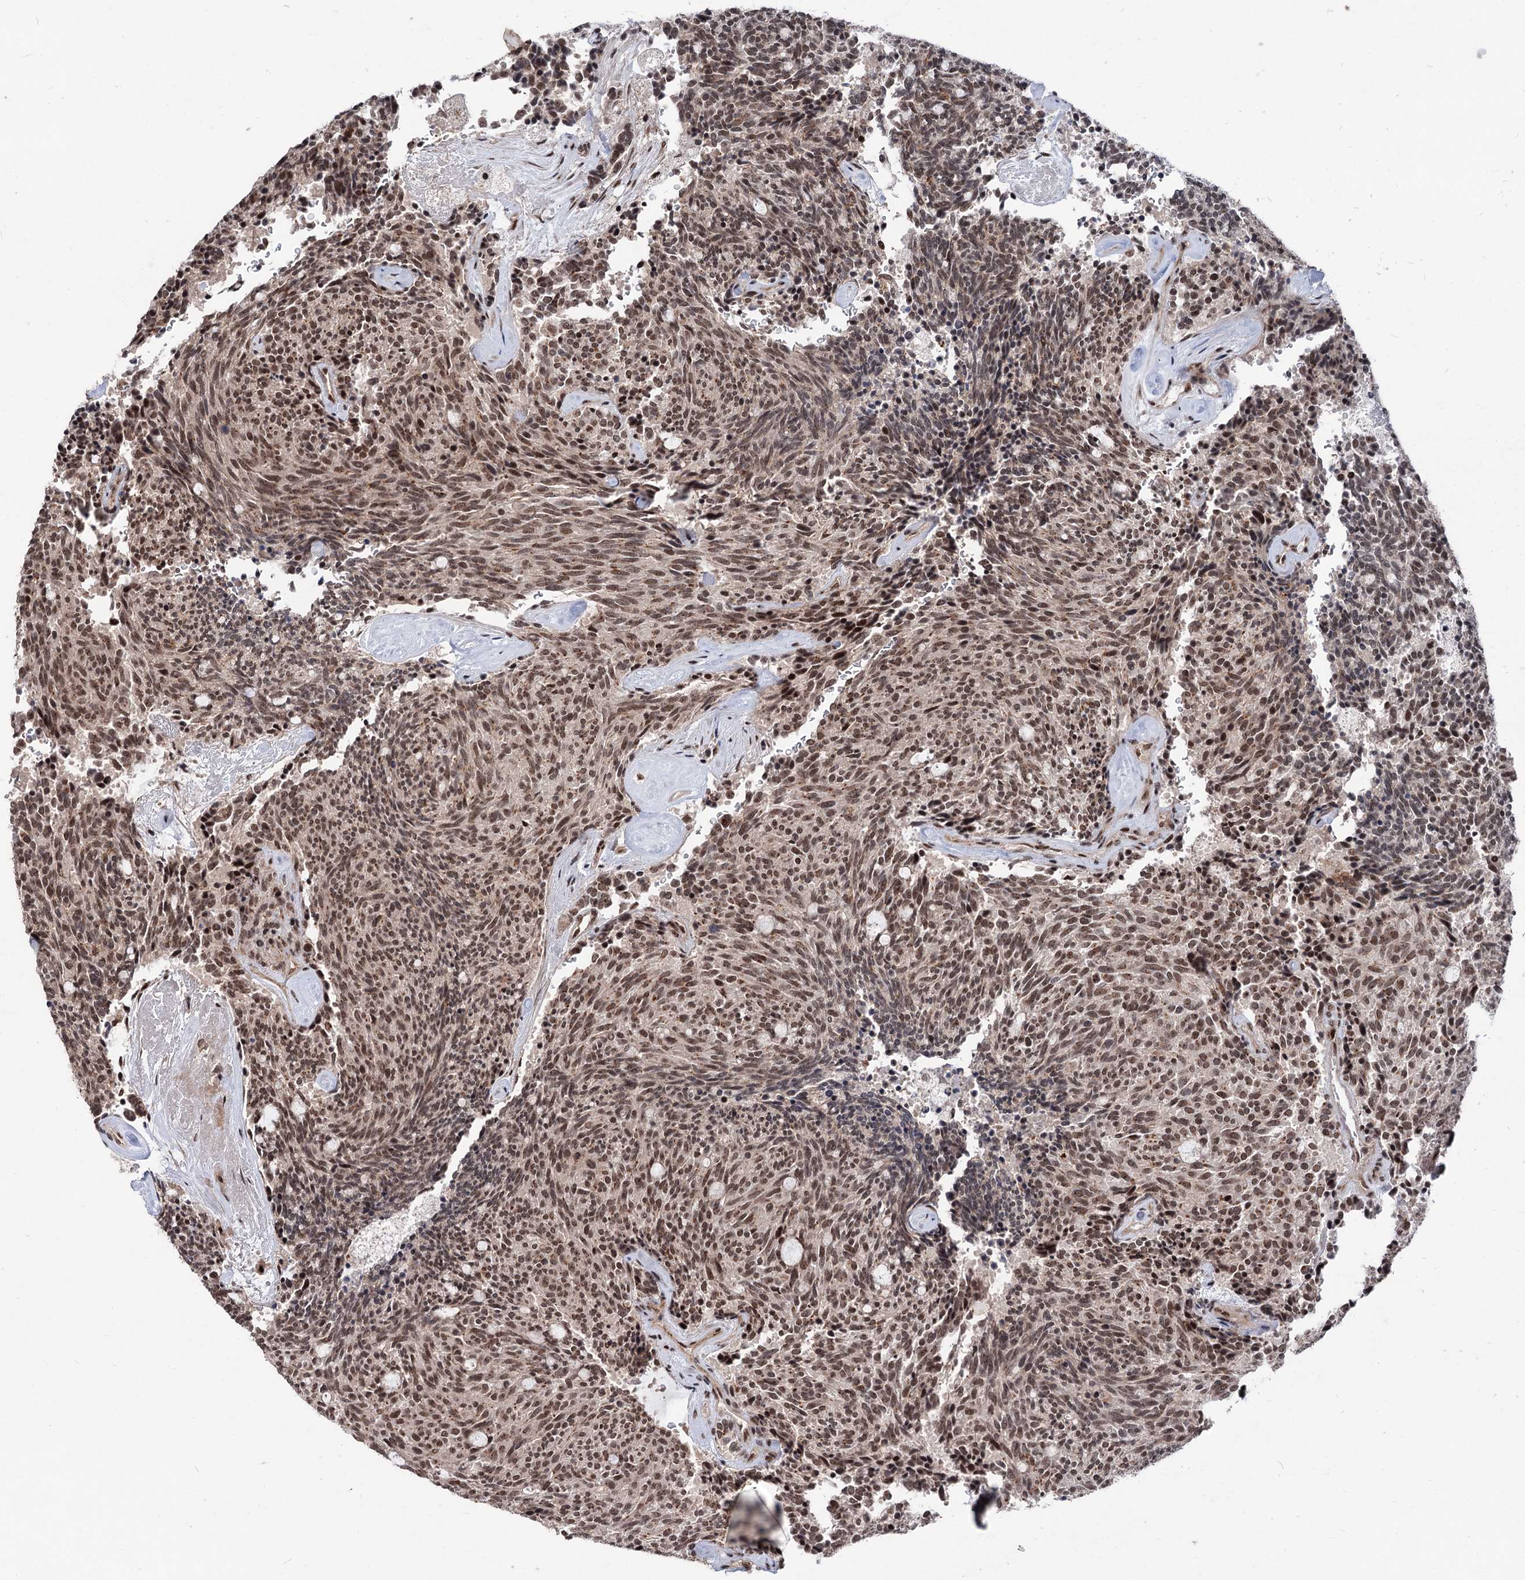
{"staining": {"intensity": "moderate", "quantity": ">75%", "location": "nuclear"}, "tissue": "carcinoid", "cell_type": "Tumor cells", "image_type": "cancer", "snomed": [{"axis": "morphology", "description": "Carcinoid, malignant, NOS"}, {"axis": "topography", "description": "Pancreas"}], "caption": "Immunohistochemical staining of human carcinoid displays medium levels of moderate nuclear staining in about >75% of tumor cells. (Brightfield microscopy of DAB IHC at high magnification).", "gene": "MAML1", "patient": {"sex": "female", "age": 54}}